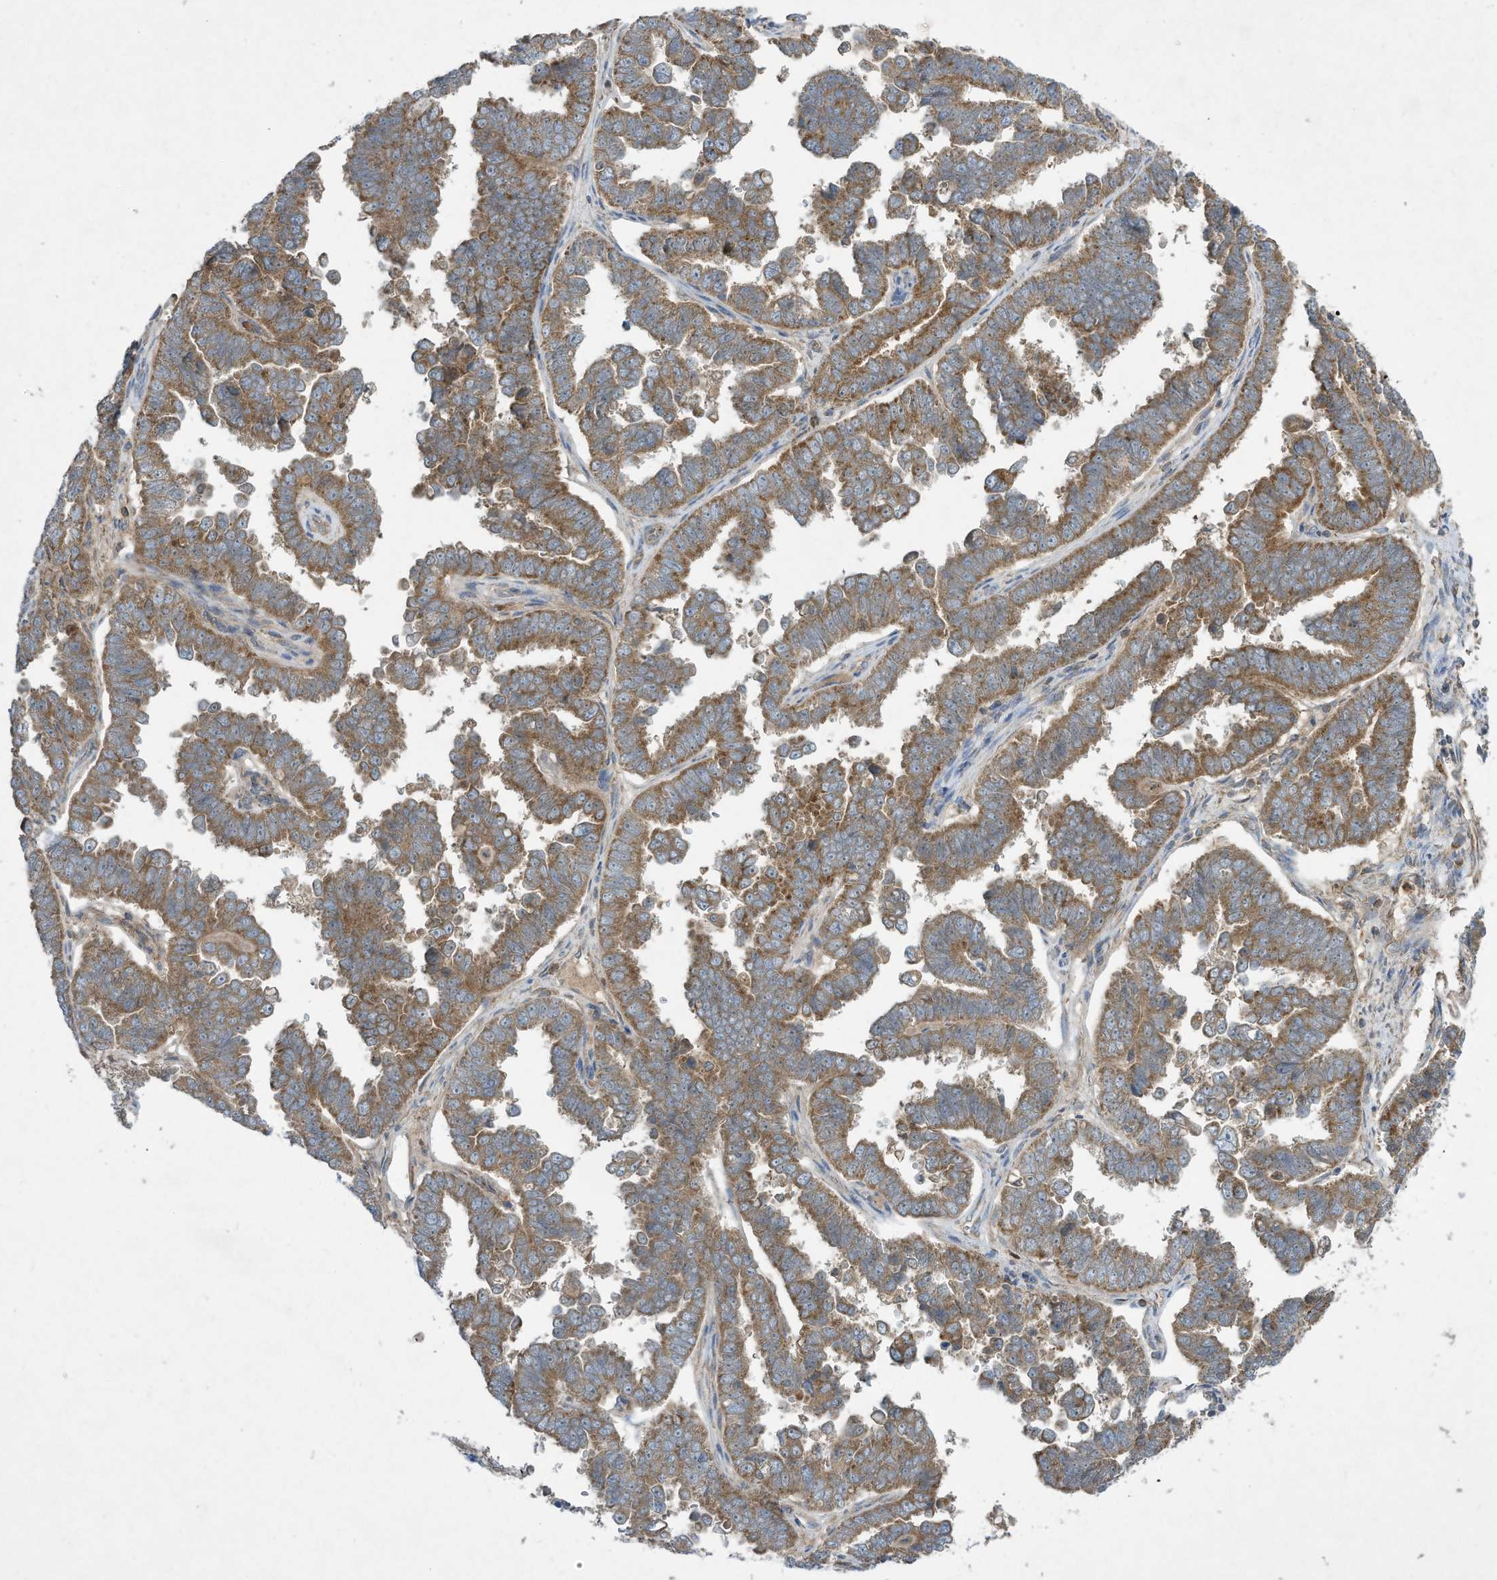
{"staining": {"intensity": "moderate", "quantity": ">75%", "location": "cytoplasmic/membranous"}, "tissue": "endometrial cancer", "cell_type": "Tumor cells", "image_type": "cancer", "snomed": [{"axis": "morphology", "description": "Adenocarcinoma, NOS"}, {"axis": "topography", "description": "Endometrium"}], "caption": "An image of human adenocarcinoma (endometrial) stained for a protein demonstrates moderate cytoplasmic/membranous brown staining in tumor cells.", "gene": "SYNJ2", "patient": {"sex": "female", "age": 75}}